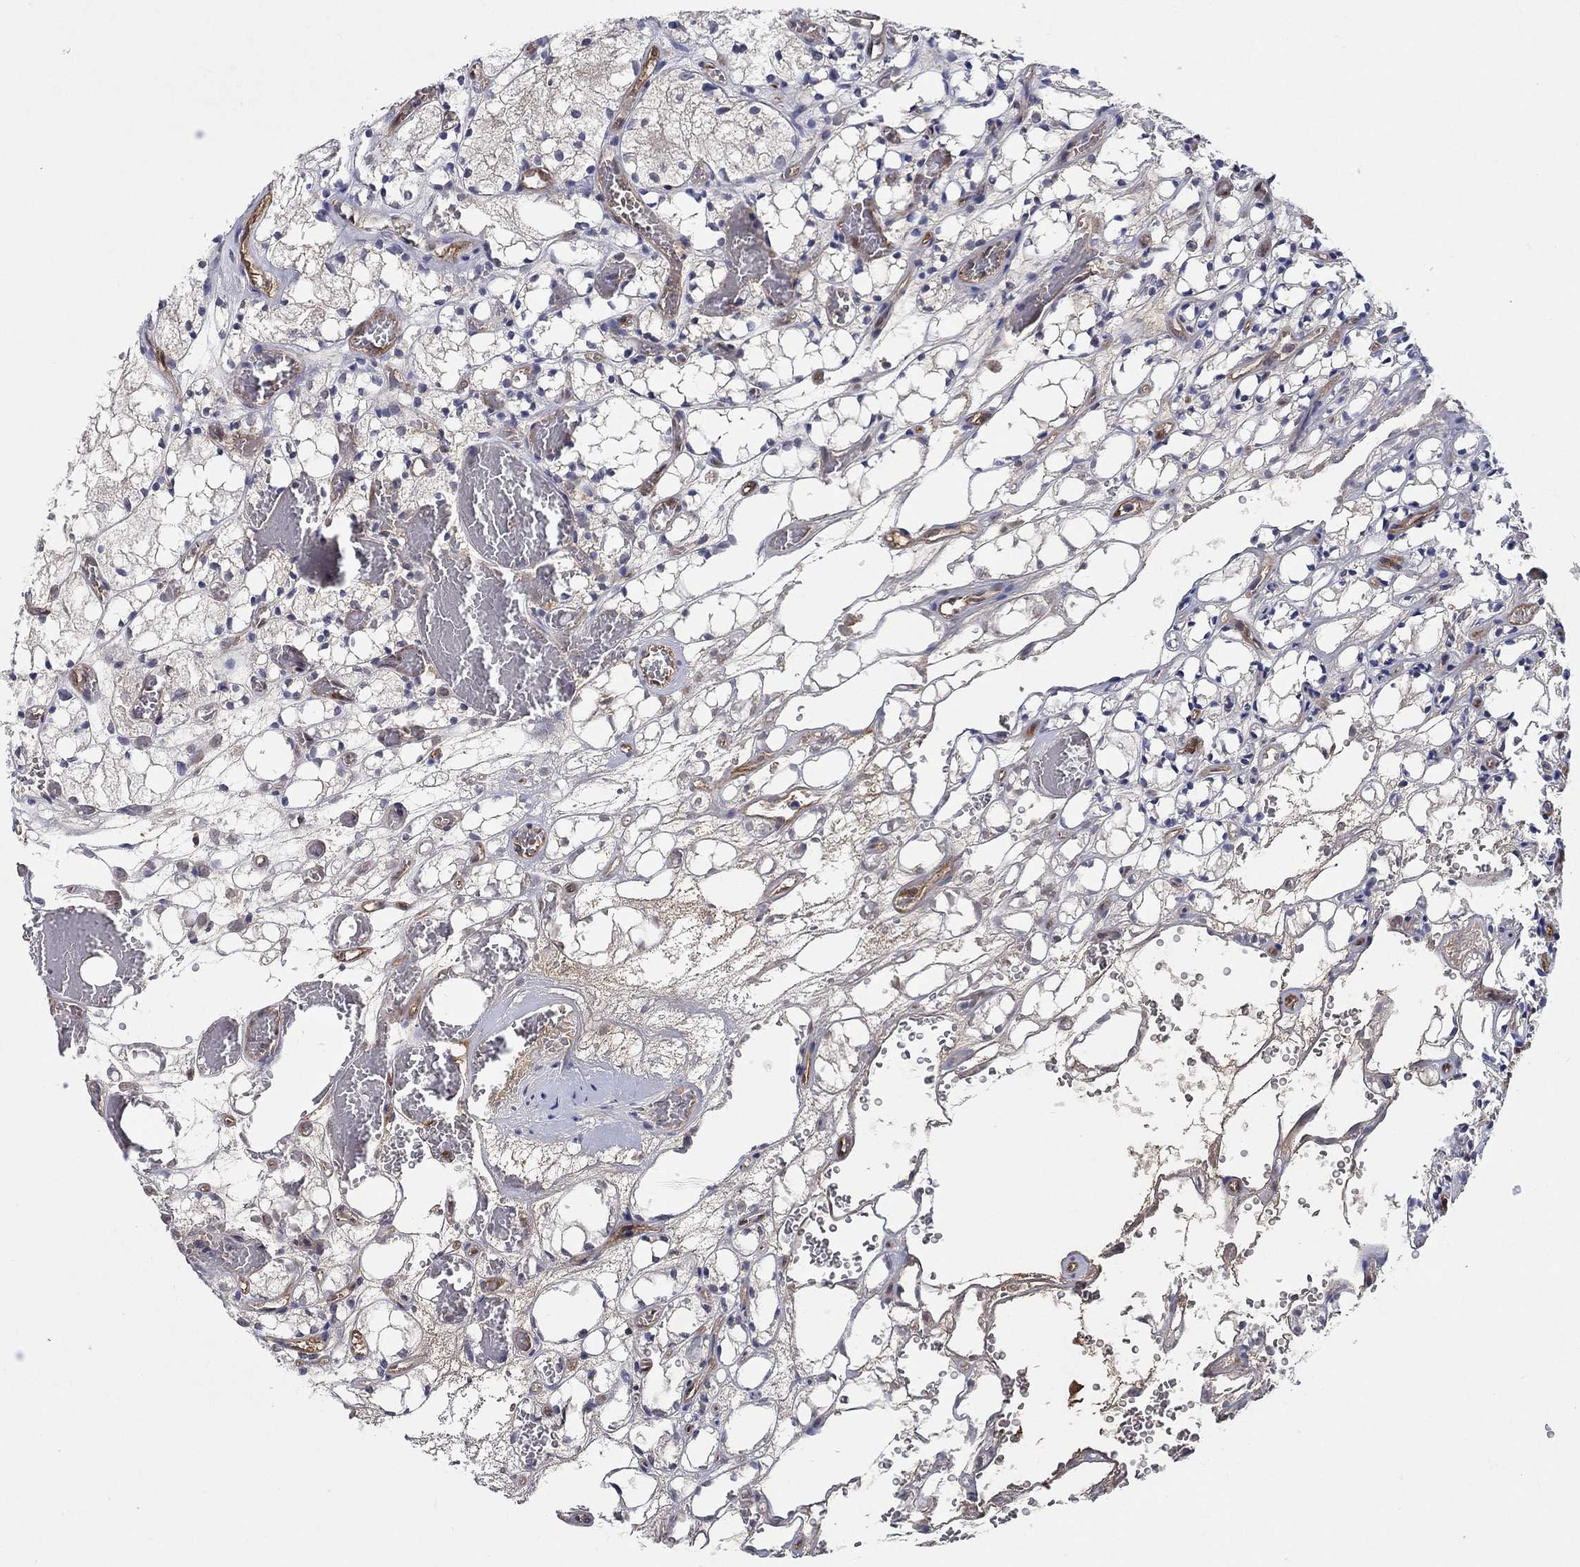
{"staining": {"intensity": "negative", "quantity": "none", "location": "none"}, "tissue": "renal cancer", "cell_type": "Tumor cells", "image_type": "cancer", "snomed": [{"axis": "morphology", "description": "Adenocarcinoma, NOS"}, {"axis": "topography", "description": "Kidney"}], "caption": "A high-resolution micrograph shows immunohistochemistry staining of renal cancer (adenocarcinoma), which reveals no significant expression in tumor cells.", "gene": "AGFG2", "patient": {"sex": "female", "age": 69}}